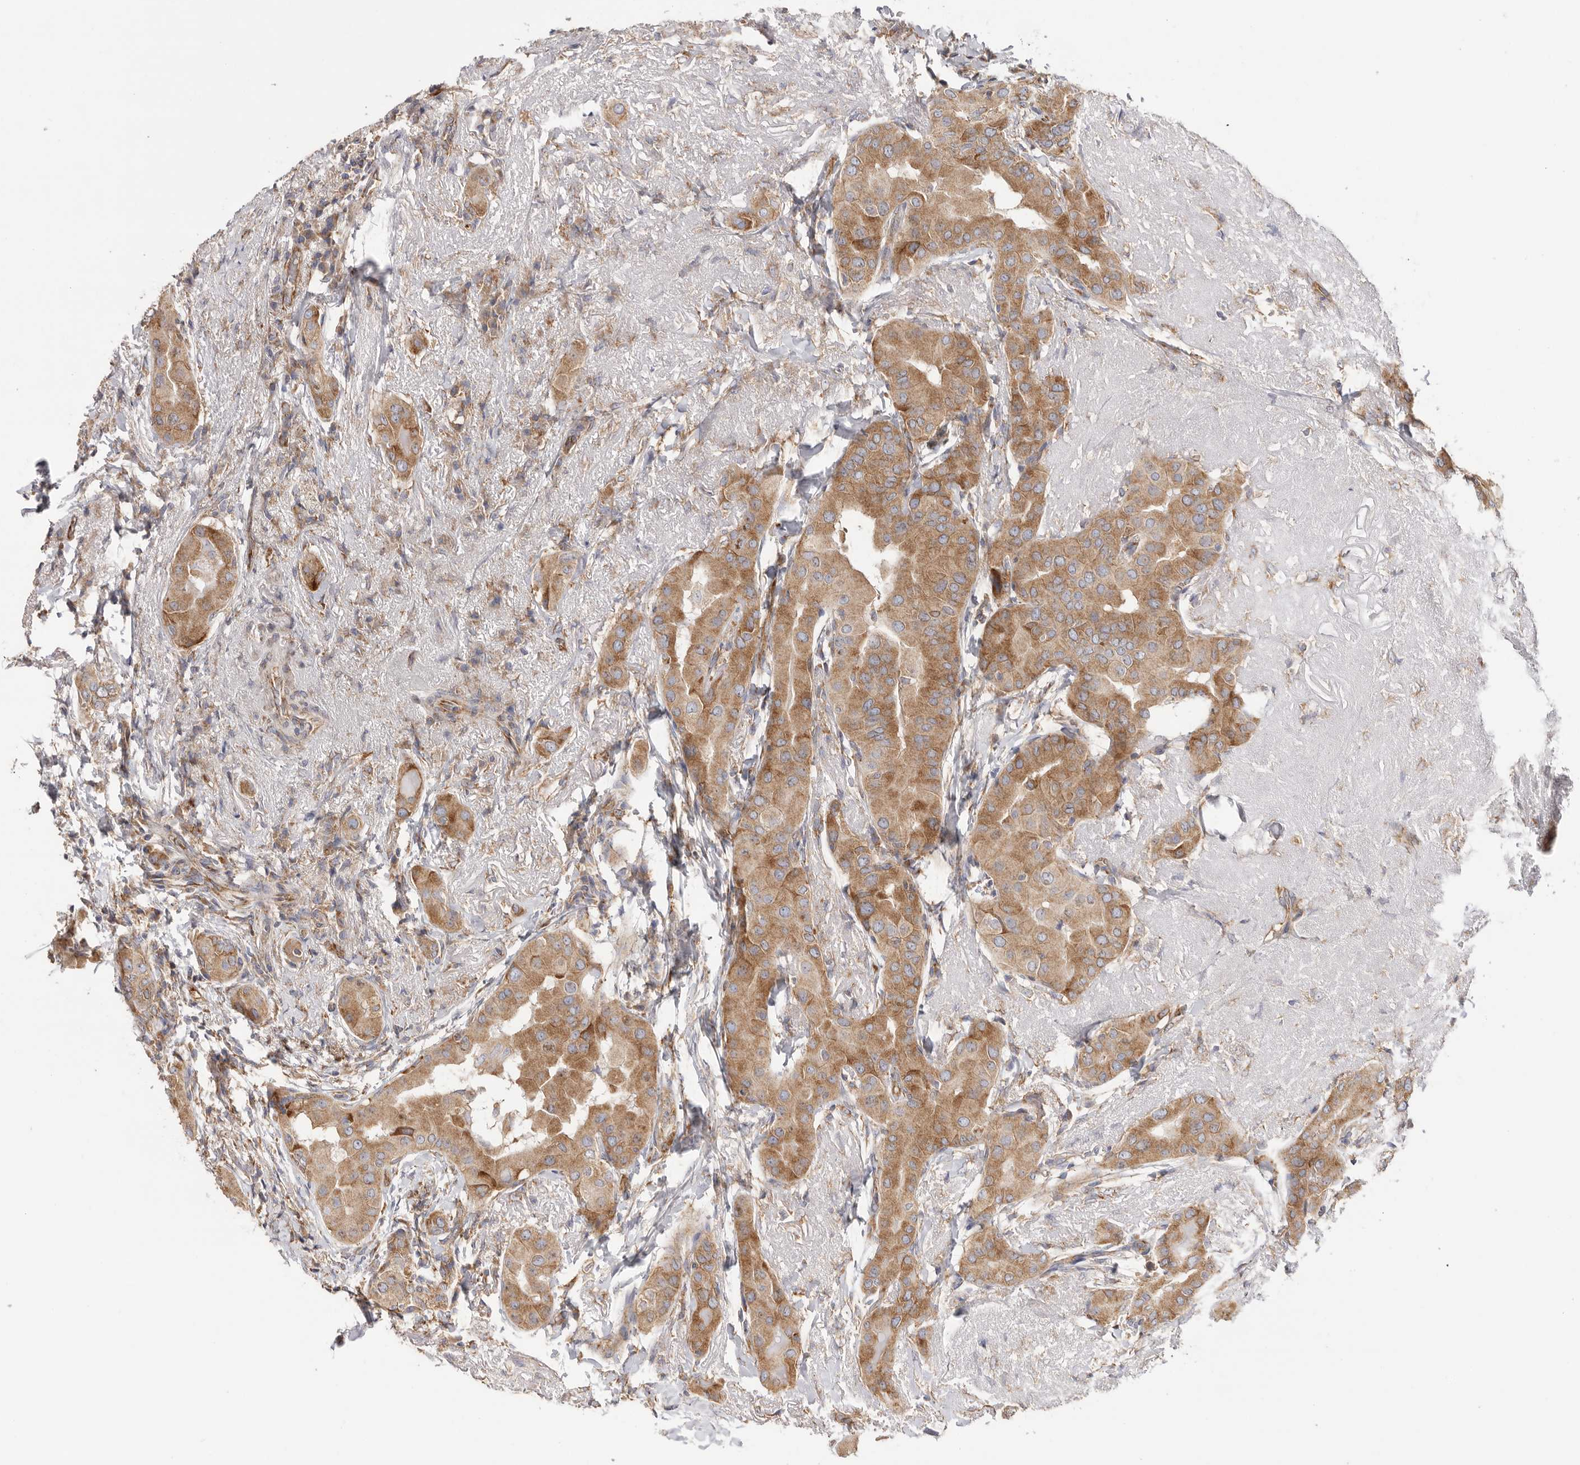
{"staining": {"intensity": "moderate", "quantity": ">75%", "location": "cytoplasmic/membranous"}, "tissue": "thyroid cancer", "cell_type": "Tumor cells", "image_type": "cancer", "snomed": [{"axis": "morphology", "description": "Papillary adenocarcinoma, NOS"}, {"axis": "topography", "description": "Thyroid gland"}], "caption": "The immunohistochemical stain highlights moderate cytoplasmic/membranous positivity in tumor cells of thyroid papillary adenocarcinoma tissue. (DAB (3,3'-diaminobenzidine) IHC, brown staining for protein, blue staining for nuclei).", "gene": "SERBP1", "patient": {"sex": "male", "age": 33}}